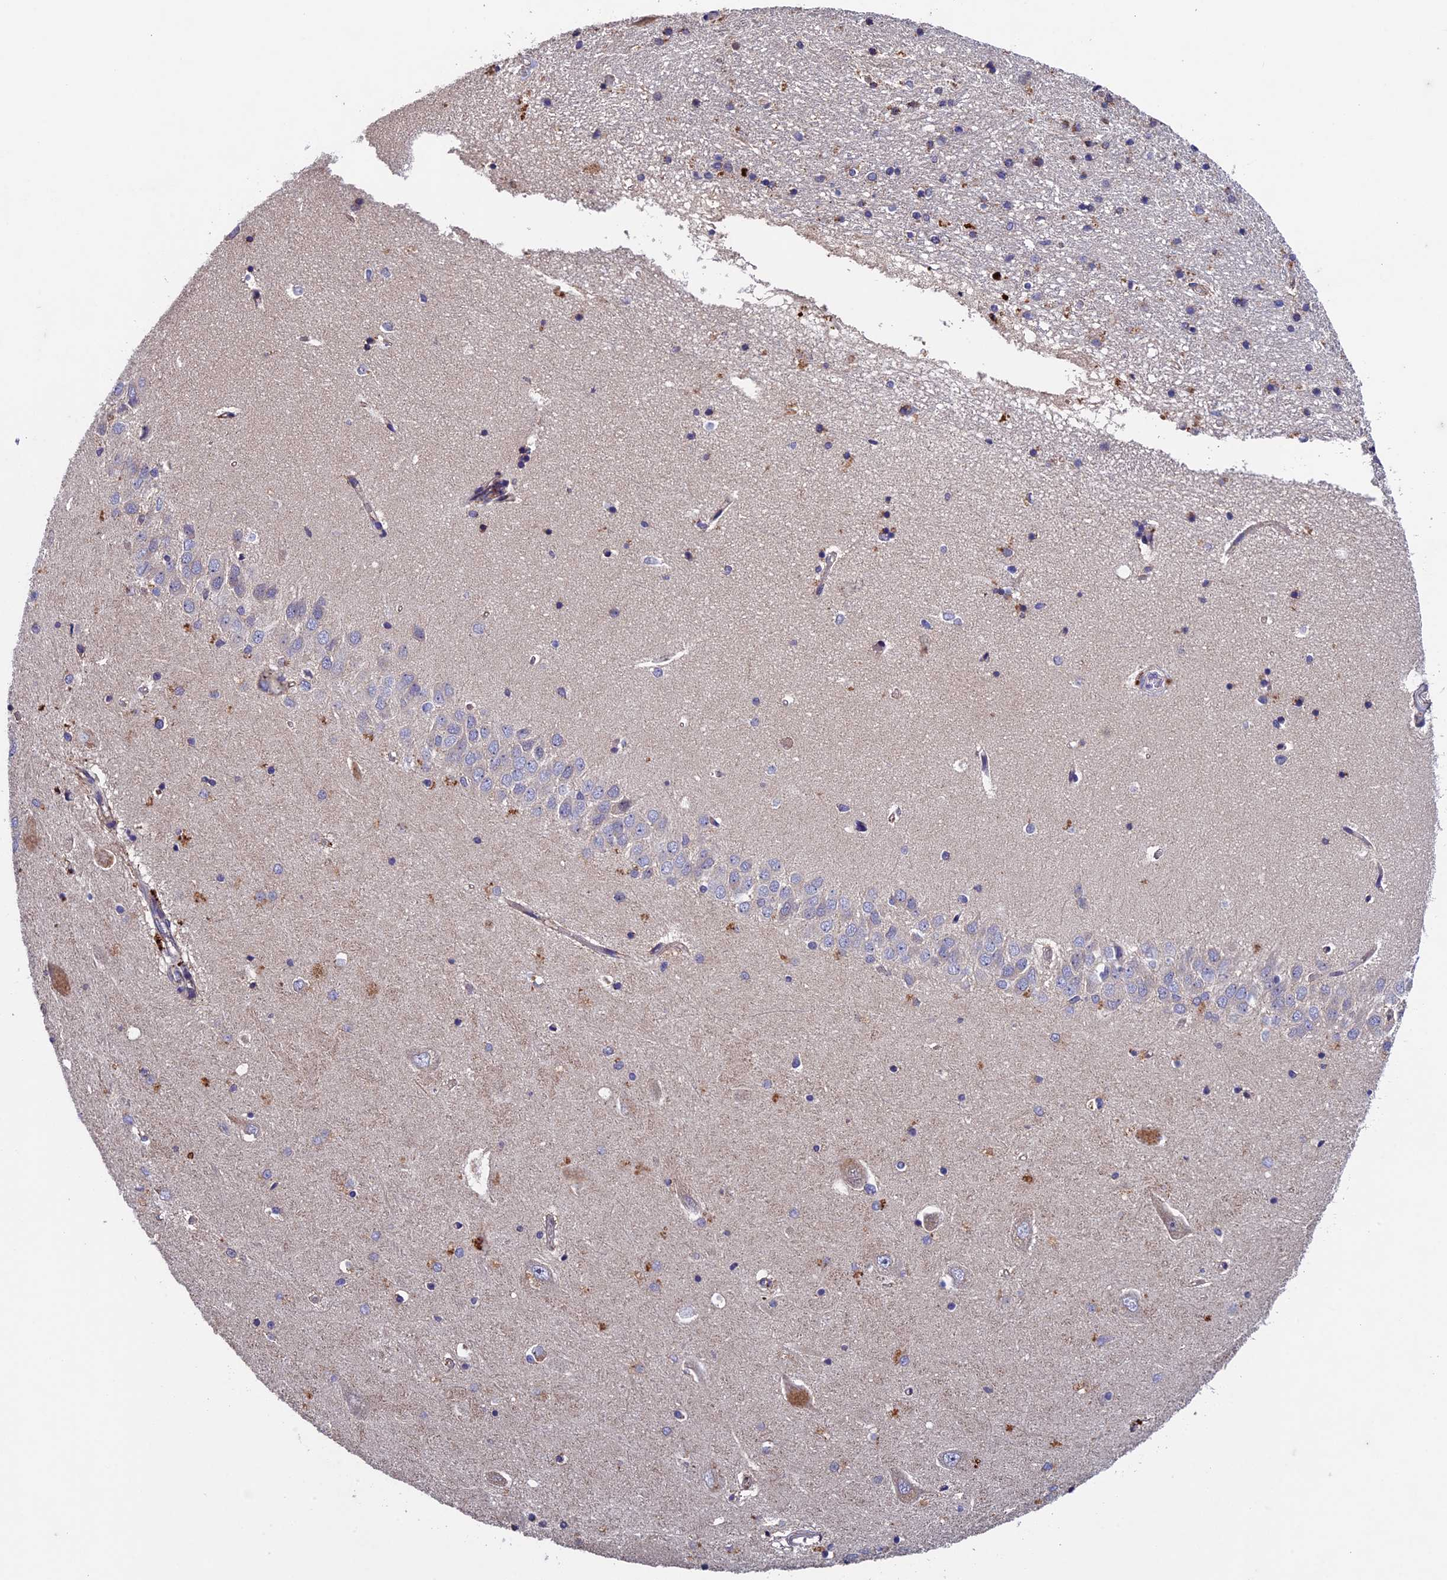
{"staining": {"intensity": "moderate", "quantity": "<25%", "location": "cytoplasmic/membranous"}, "tissue": "hippocampus", "cell_type": "Glial cells", "image_type": "normal", "snomed": [{"axis": "morphology", "description": "Normal tissue, NOS"}, {"axis": "topography", "description": "Hippocampus"}], "caption": "Immunohistochemical staining of benign hippocampus exhibits moderate cytoplasmic/membranous protein expression in approximately <25% of glial cells. The protein is stained brown, and the nuclei are stained in blue (DAB (3,3'-diaminobenzidine) IHC with brightfield microscopy, high magnification).", "gene": "RNF17", "patient": {"sex": "male", "age": 45}}